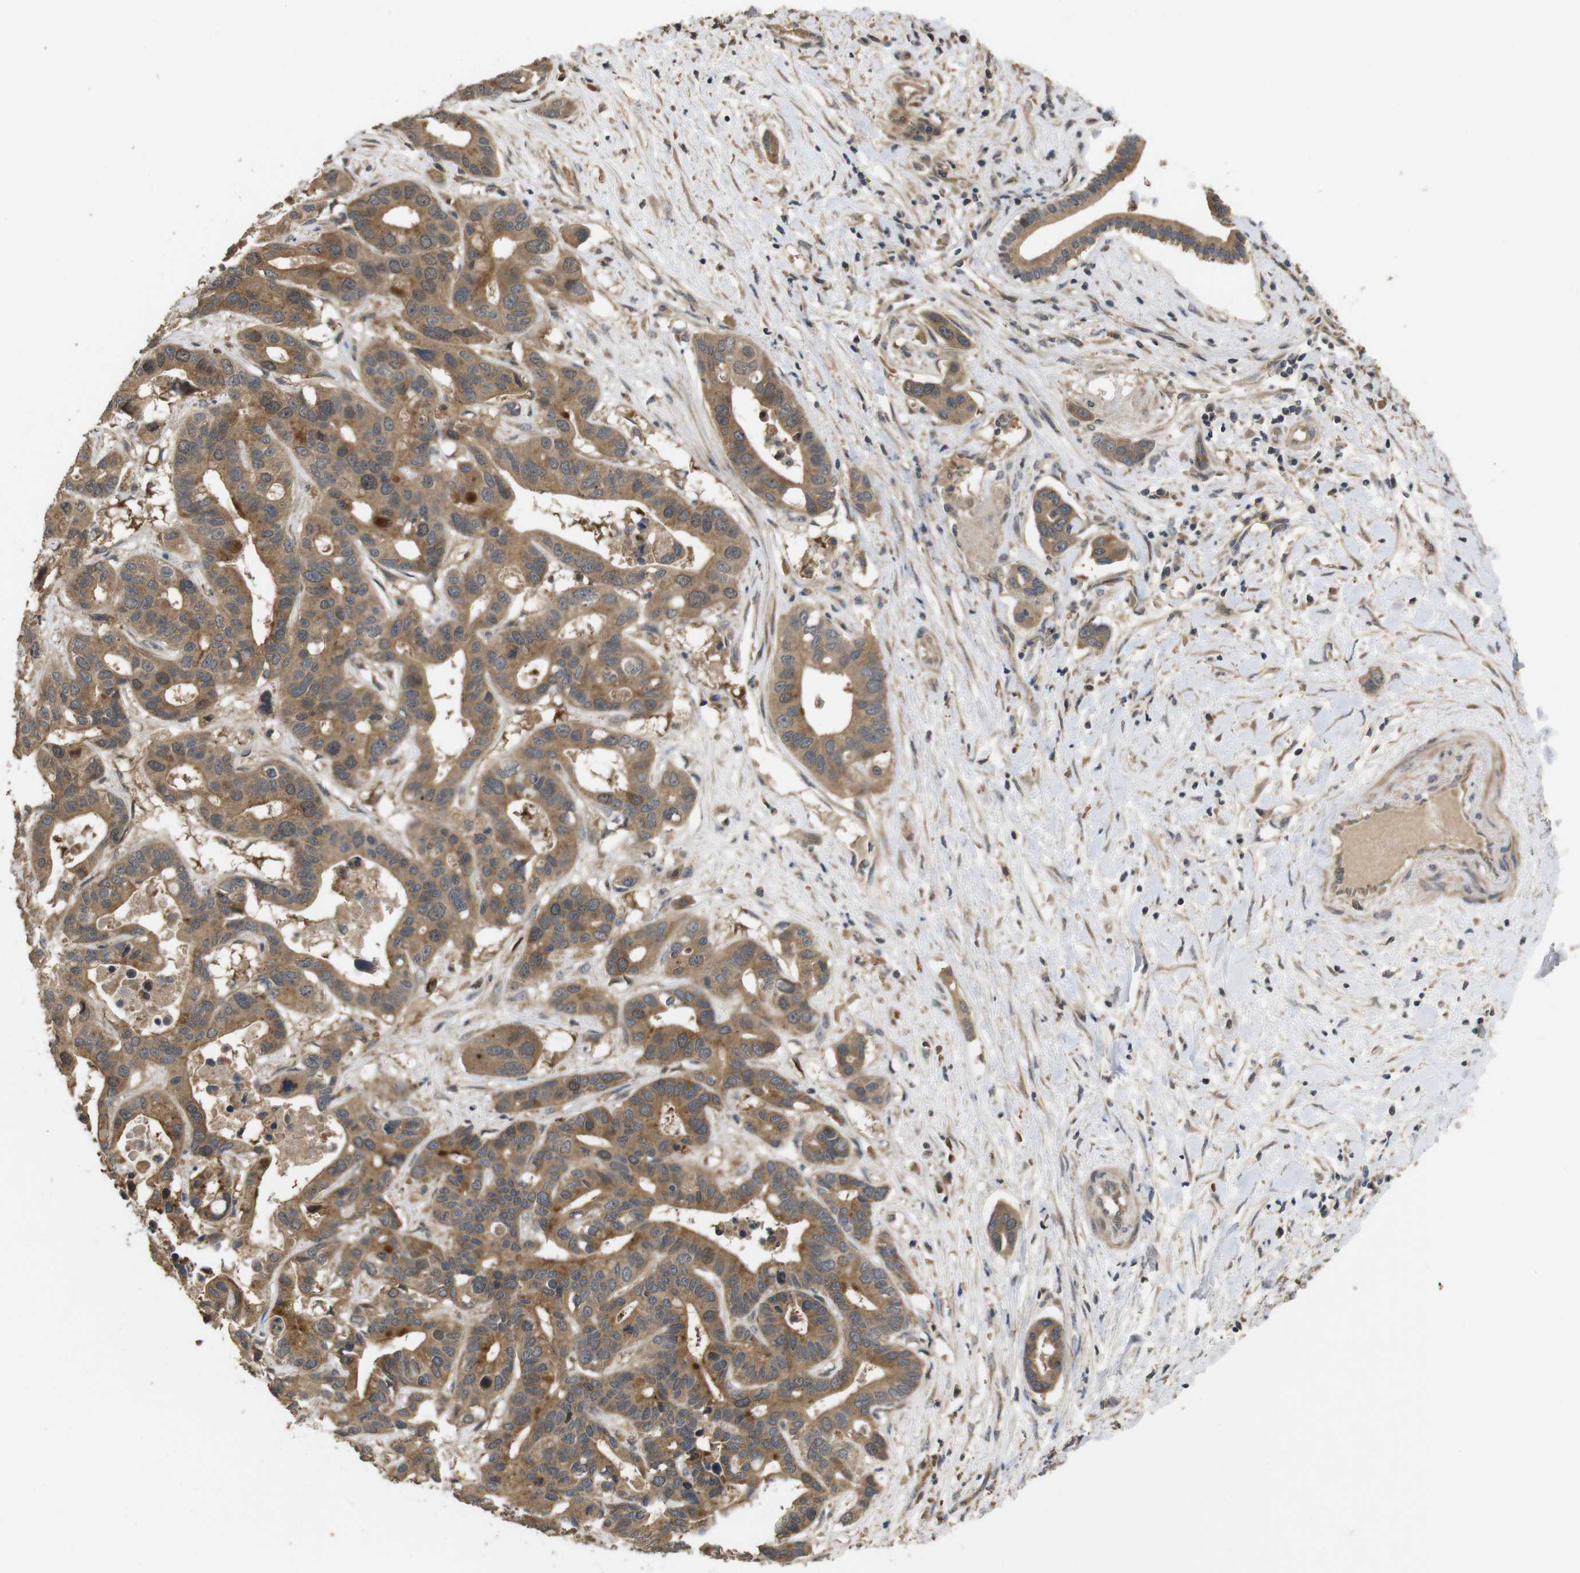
{"staining": {"intensity": "moderate", "quantity": ">75%", "location": "cytoplasmic/membranous"}, "tissue": "liver cancer", "cell_type": "Tumor cells", "image_type": "cancer", "snomed": [{"axis": "morphology", "description": "Cholangiocarcinoma"}, {"axis": "topography", "description": "Liver"}], "caption": "Approximately >75% of tumor cells in cholangiocarcinoma (liver) show moderate cytoplasmic/membranous protein expression as visualized by brown immunohistochemical staining.", "gene": "PCDHB10", "patient": {"sex": "female", "age": 65}}